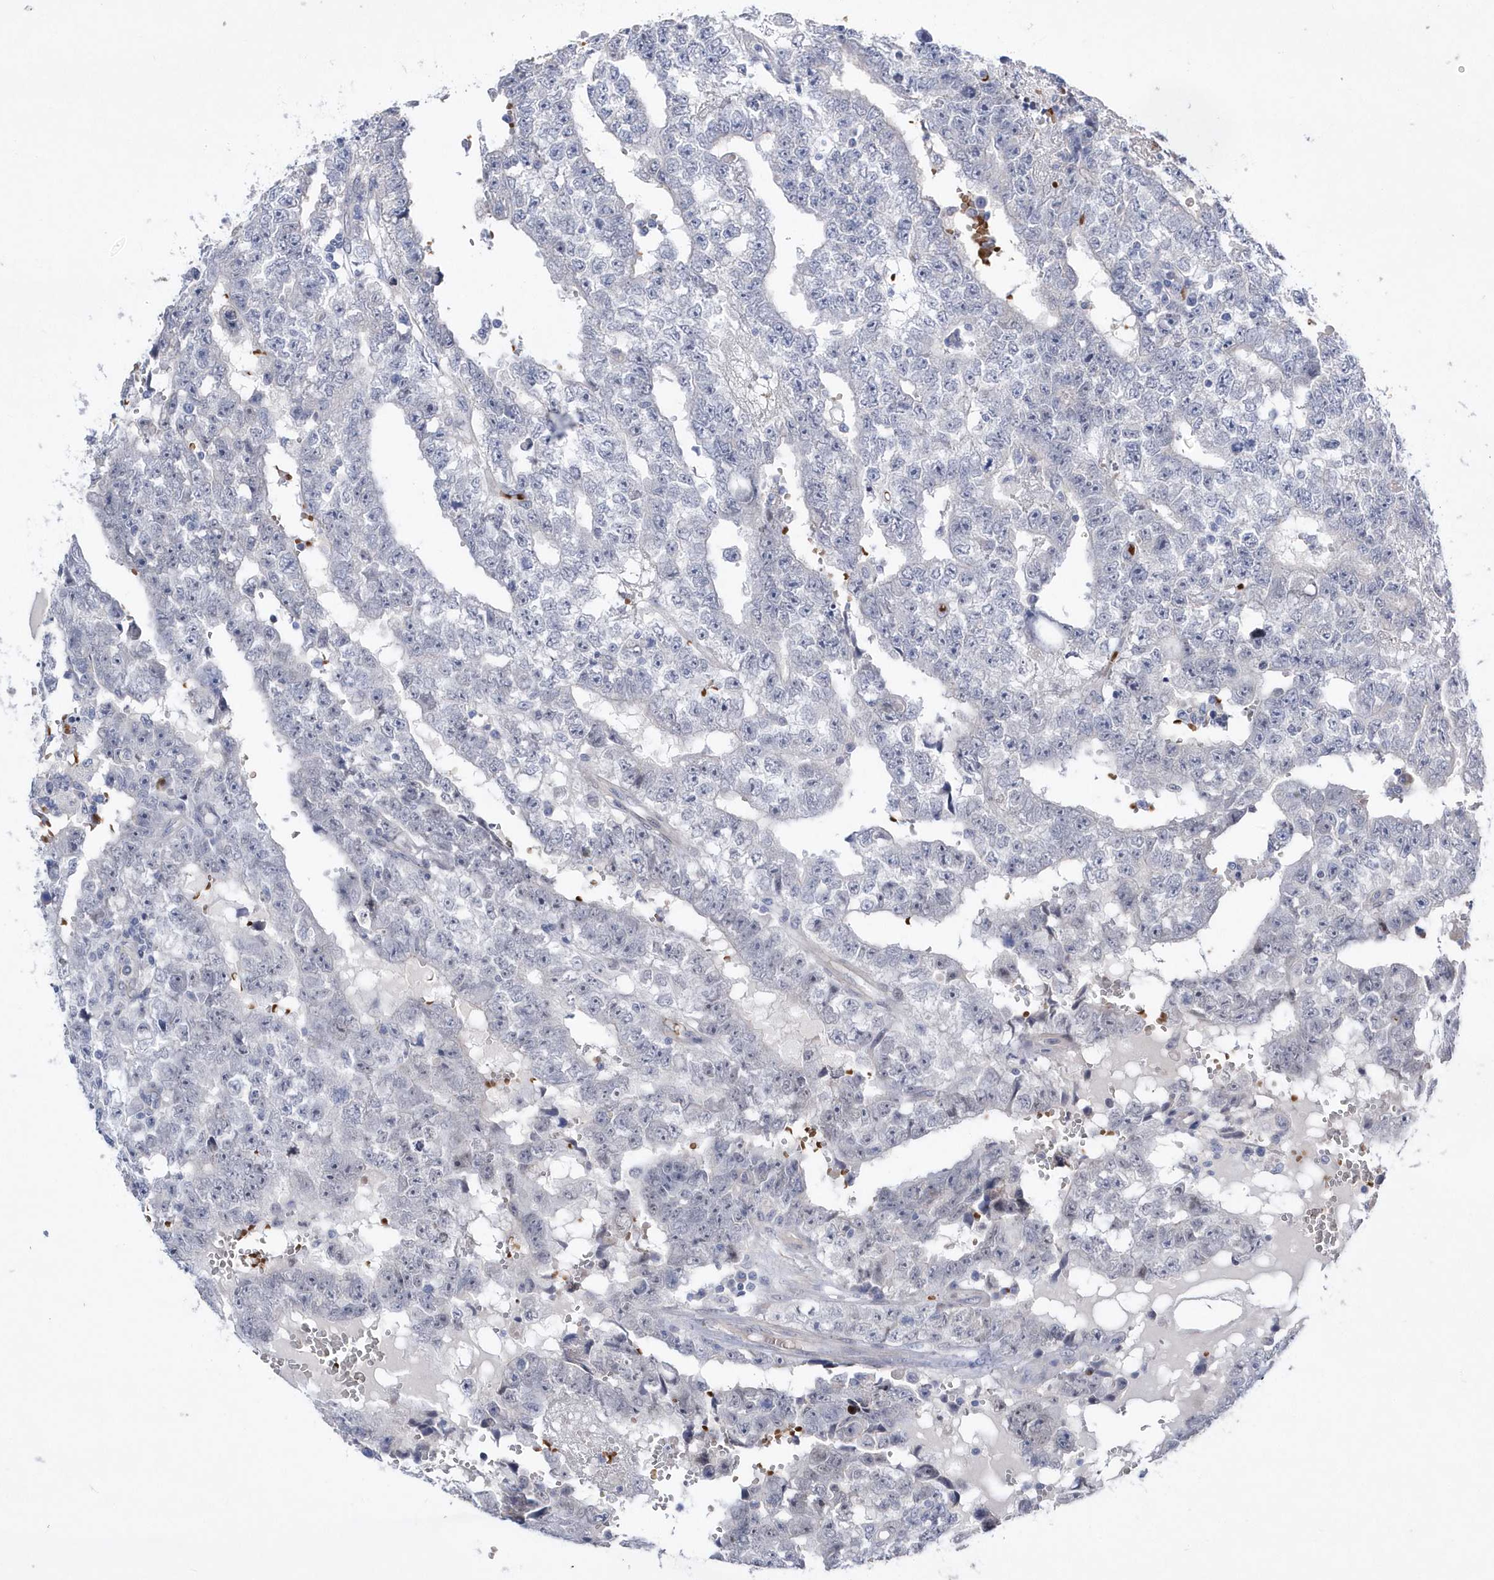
{"staining": {"intensity": "negative", "quantity": "none", "location": "none"}, "tissue": "testis cancer", "cell_type": "Tumor cells", "image_type": "cancer", "snomed": [{"axis": "morphology", "description": "Carcinoma, Embryonal, NOS"}, {"axis": "topography", "description": "Testis"}], "caption": "This is an IHC photomicrograph of human testis cancer. There is no staining in tumor cells.", "gene": "ZNF875", "patient": {"sex": "male", "age": 25}}